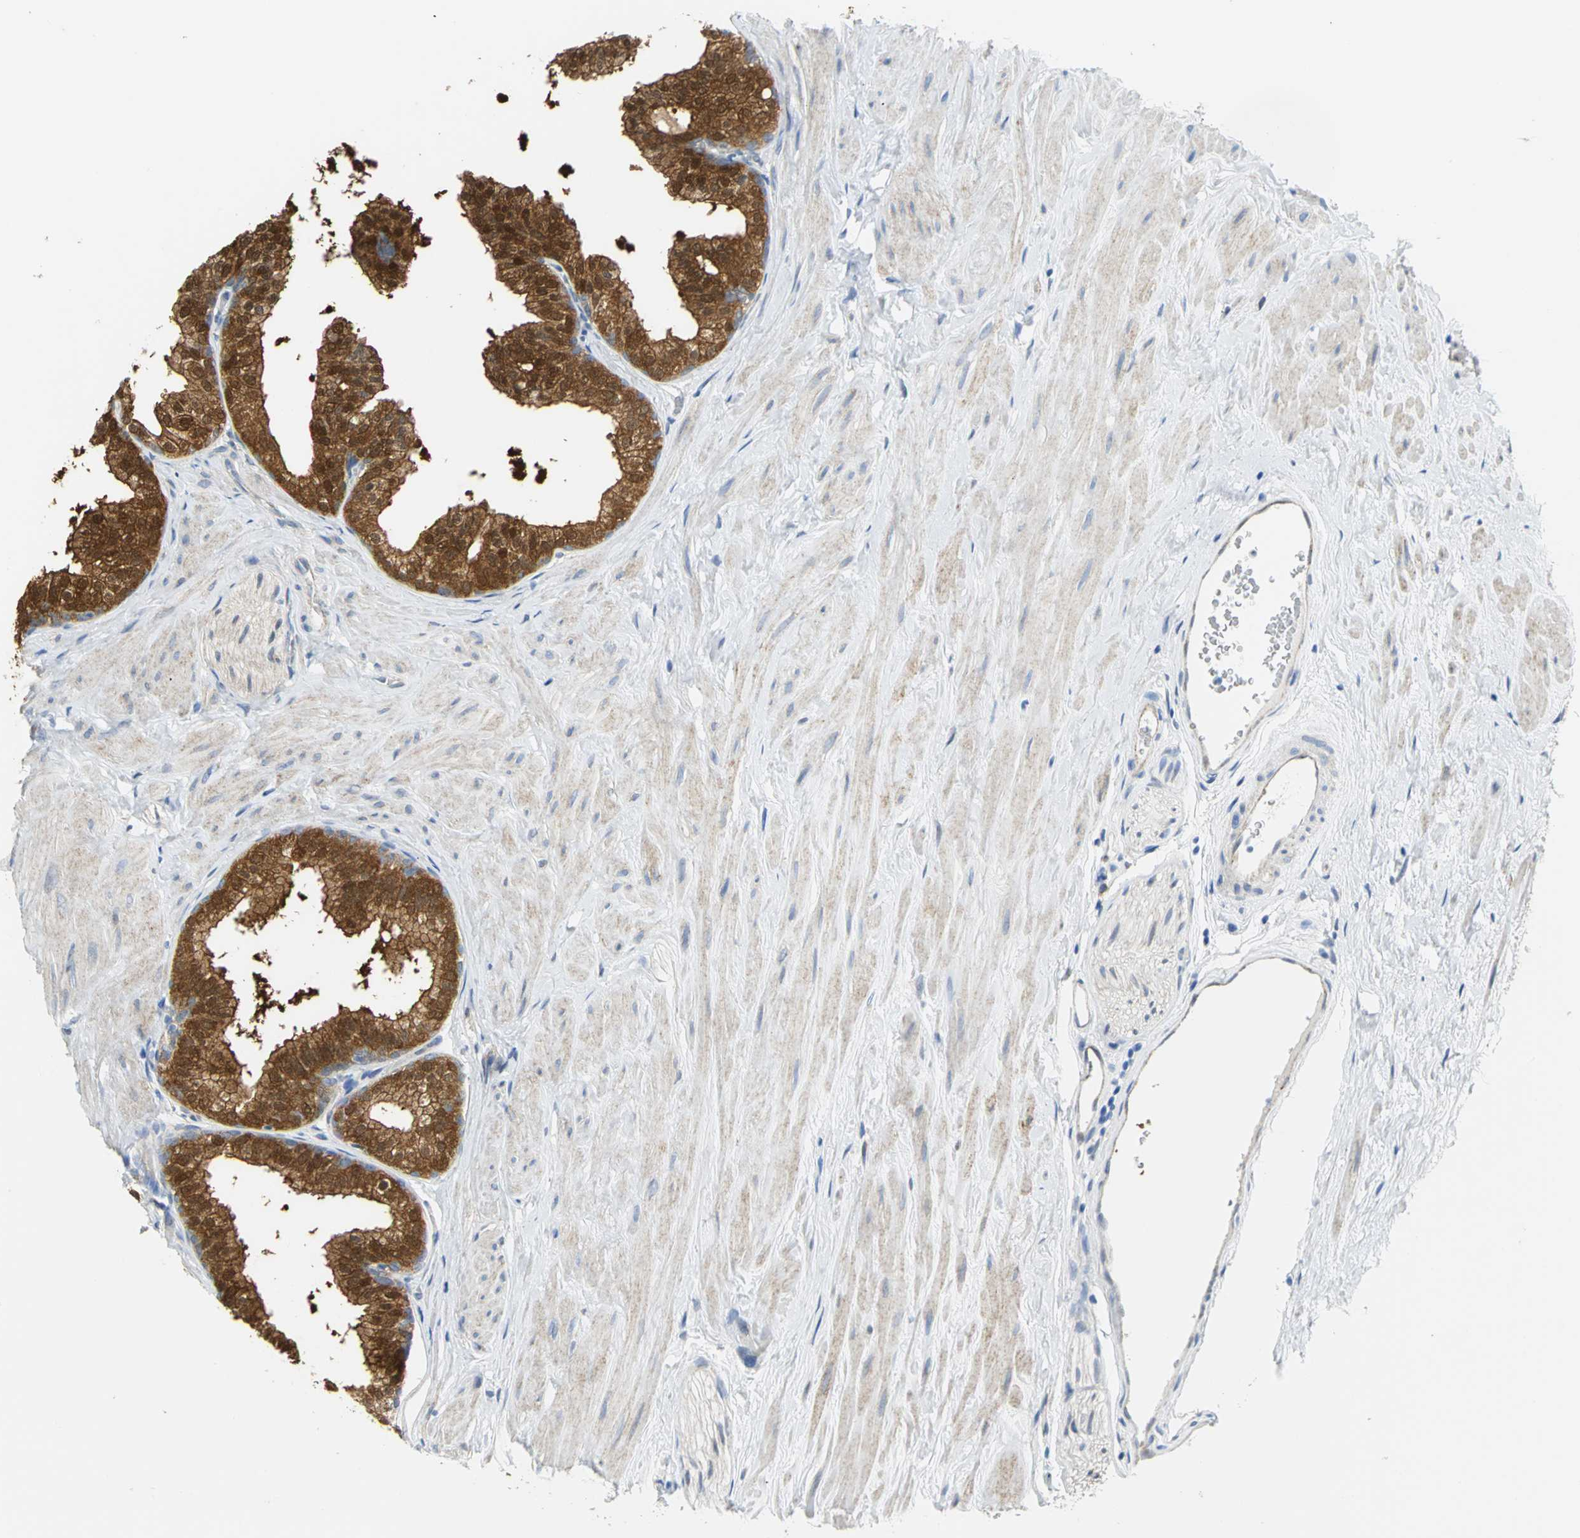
{"staining": {"intensity": "strong", "quantity": ">75%", "location": "cytoplasmic/membranous"}, "tissue": "prostate", "cell_type": "Glandular cells", "image_type": "normal", "snomed": [{"axis": "morphology", "description": "Normal tissue, NOS"}, {"axis": "topography", "description": "Prostate"}], "caption": "Immunohistochemical staining of normal human prostate displays >75% levels of strong cytoplasmic/membranous protein expression in approximately >75% of glandular cells.", "gene": "PGM3", "patient": {"sex": "male", "age": 60}}